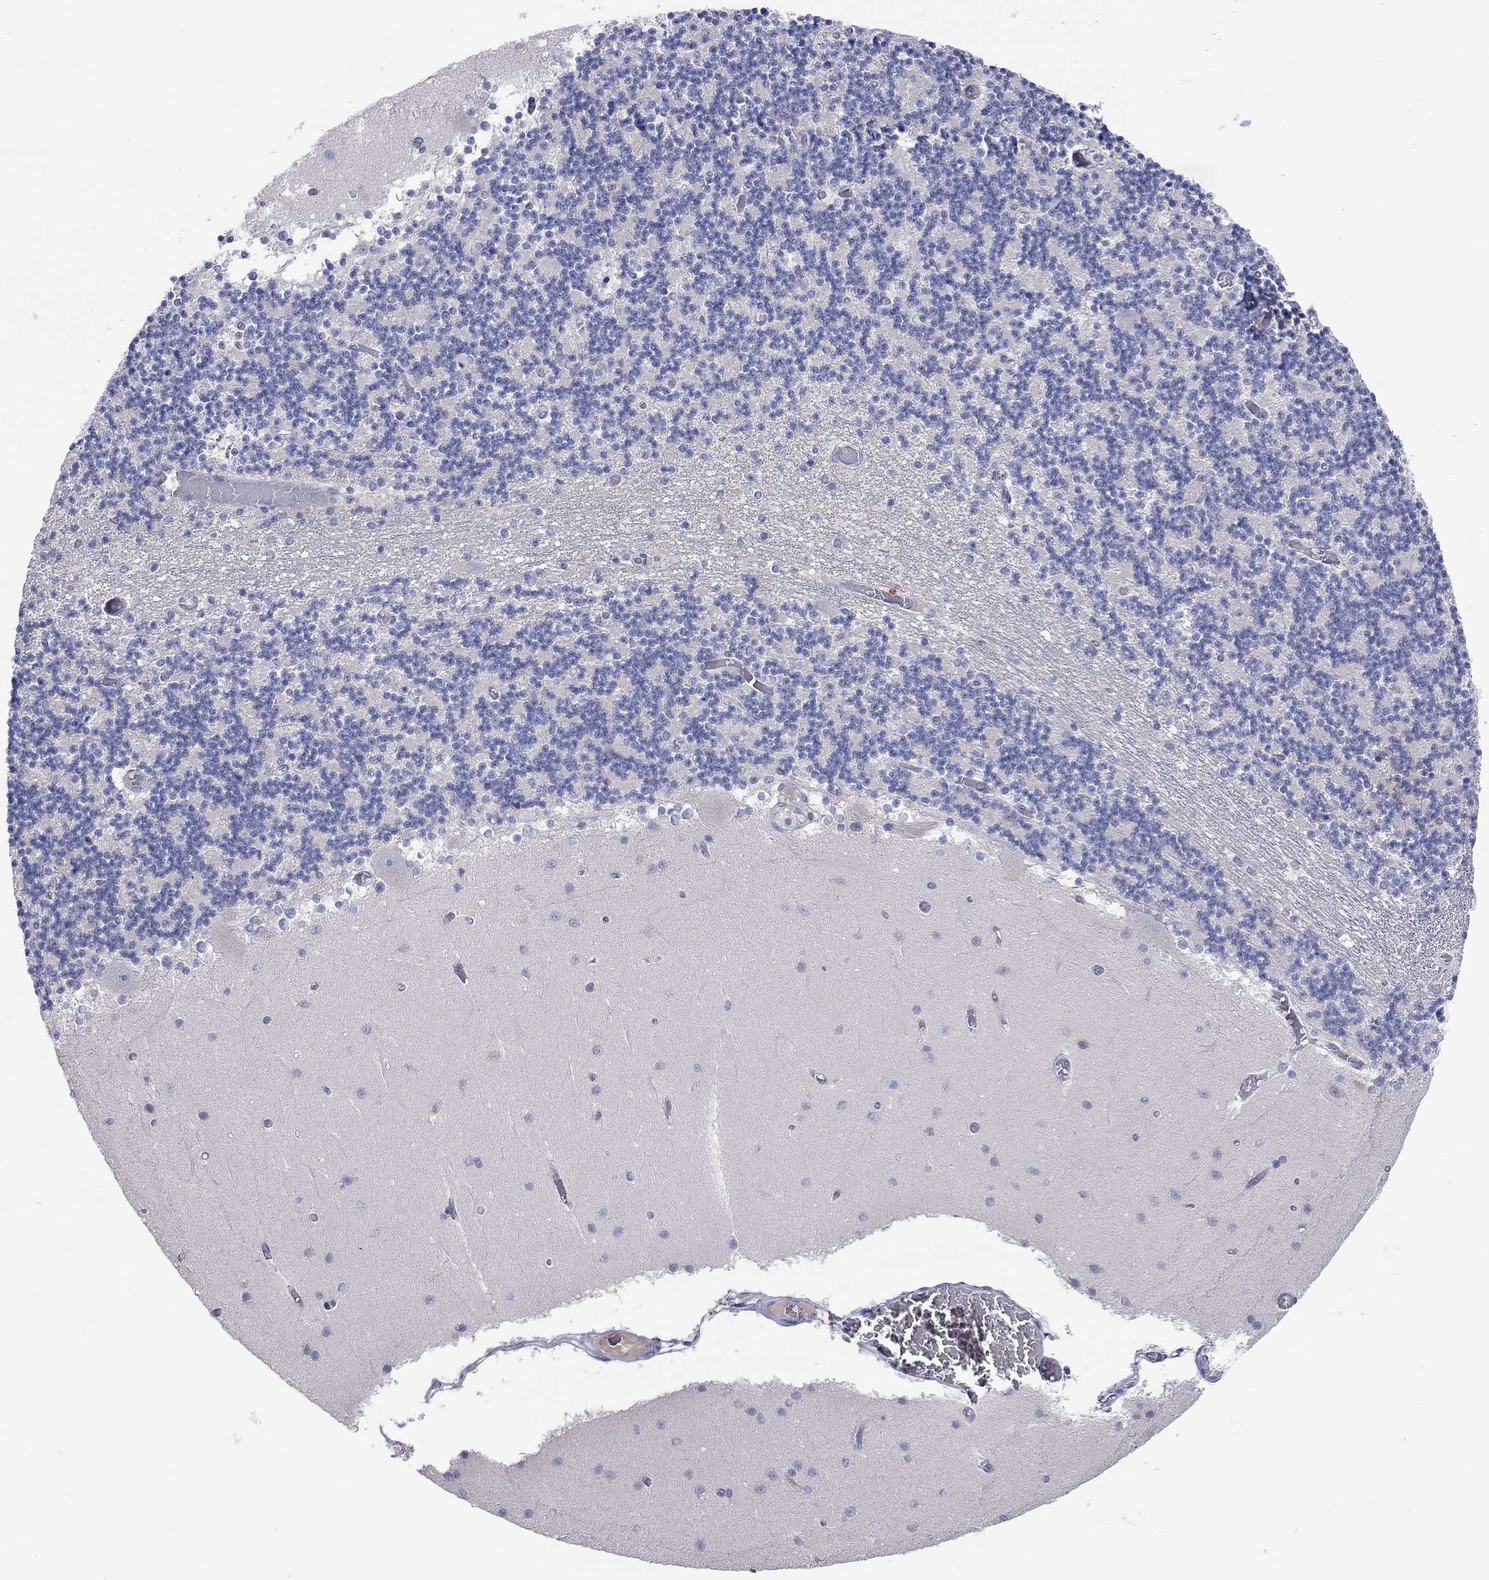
{"staining": {"intensity": "negative", "quantity": "none", "location": "none"}, "tissue": "cerebellum", "cell_type": "Cells in granular layer", "image_type": "normal", "snomed": [{"axis": "morphology", "description": "Normal tissue, NOS"}, {"axis": "topography", "description": "Cerebellum"}], "caption": "Immunohistochemistry (IHC) of normal cerebellum reveals no expression in cells in granular layer.", "gene": "ST7L", "patient": {"sex": "female", "age": 28}}